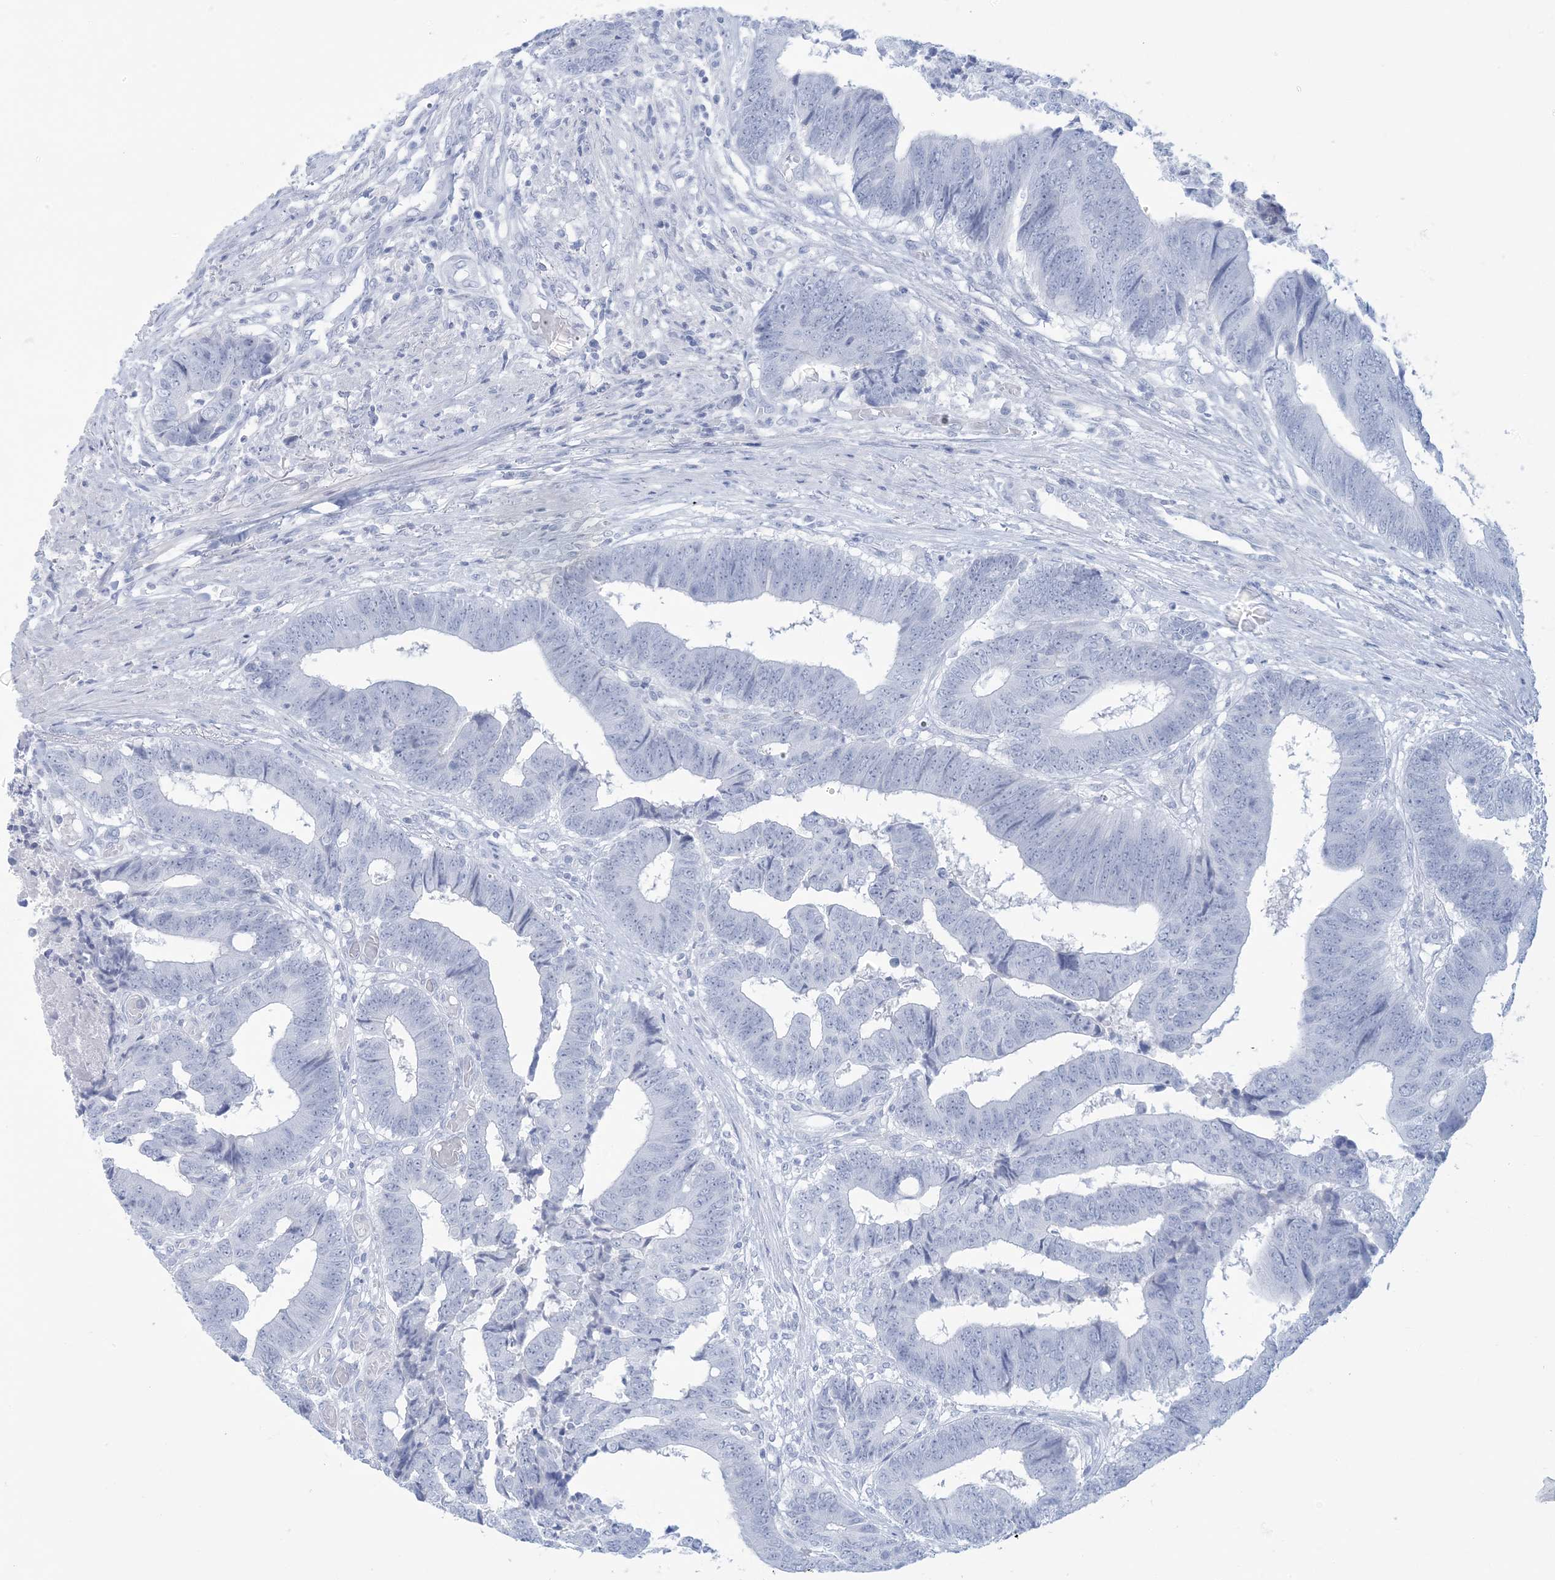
{"staining": {"intensity": "negative", "quantity": "none", "location": "none"}, "tissue": "colorectal cancer", "cell_type": "Tumor cells", "image_type": "cancer", "snomed": [{"axis": "morphology", "description": "Adenocarcinoma, NOS"}, {"axis": "topography", "description": "Rectum"}], "caption": "Colorectal adenocarcinoma was stained to show a protein in brown. There is no significant staining in tumor cells.", "gene": "AGXT", "patient": {"sex": "male", "age": 84}}